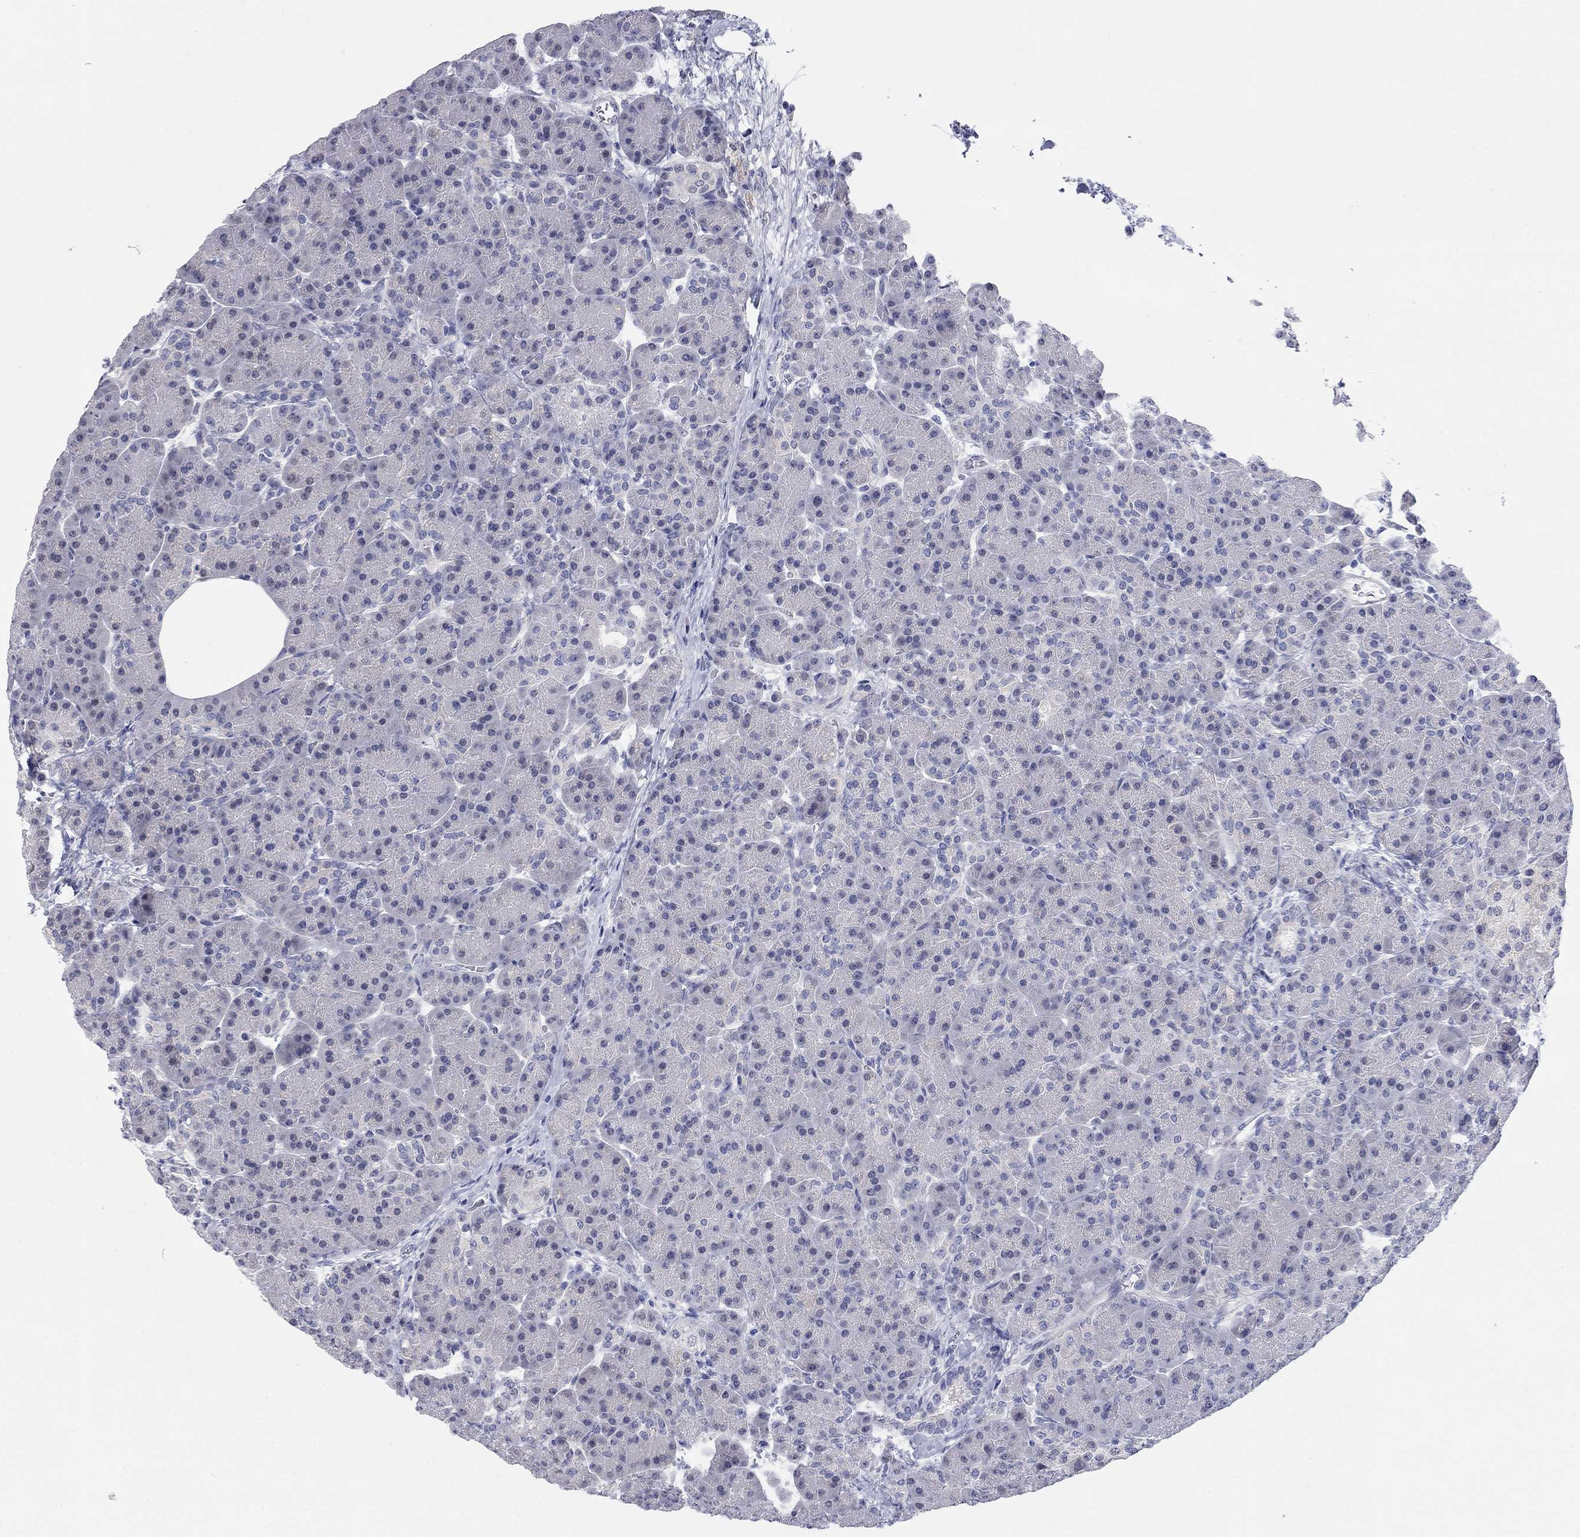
{"staining": {"intensity": "negative", "quantity": "none", "location": "none"}, "tissue": "pancreas", "cell_type": "Exocrine glandular cells", "image_type": "normal", "snomed": [{"axis": "morphology", "description": "Normal tissue, NOS"}, {"axis": "topography", "description": "Pancreas"}], "caption": "High magnification brightfield microscopy of benign pancreas stained with DAB (brown) and counterstained with hematoxylin (blue): exocrine glandular cells show no significant staining. (DAB IHC, high magnification).", "gene": "WASF3", "patient": {"sex": "female", "age": 63}}